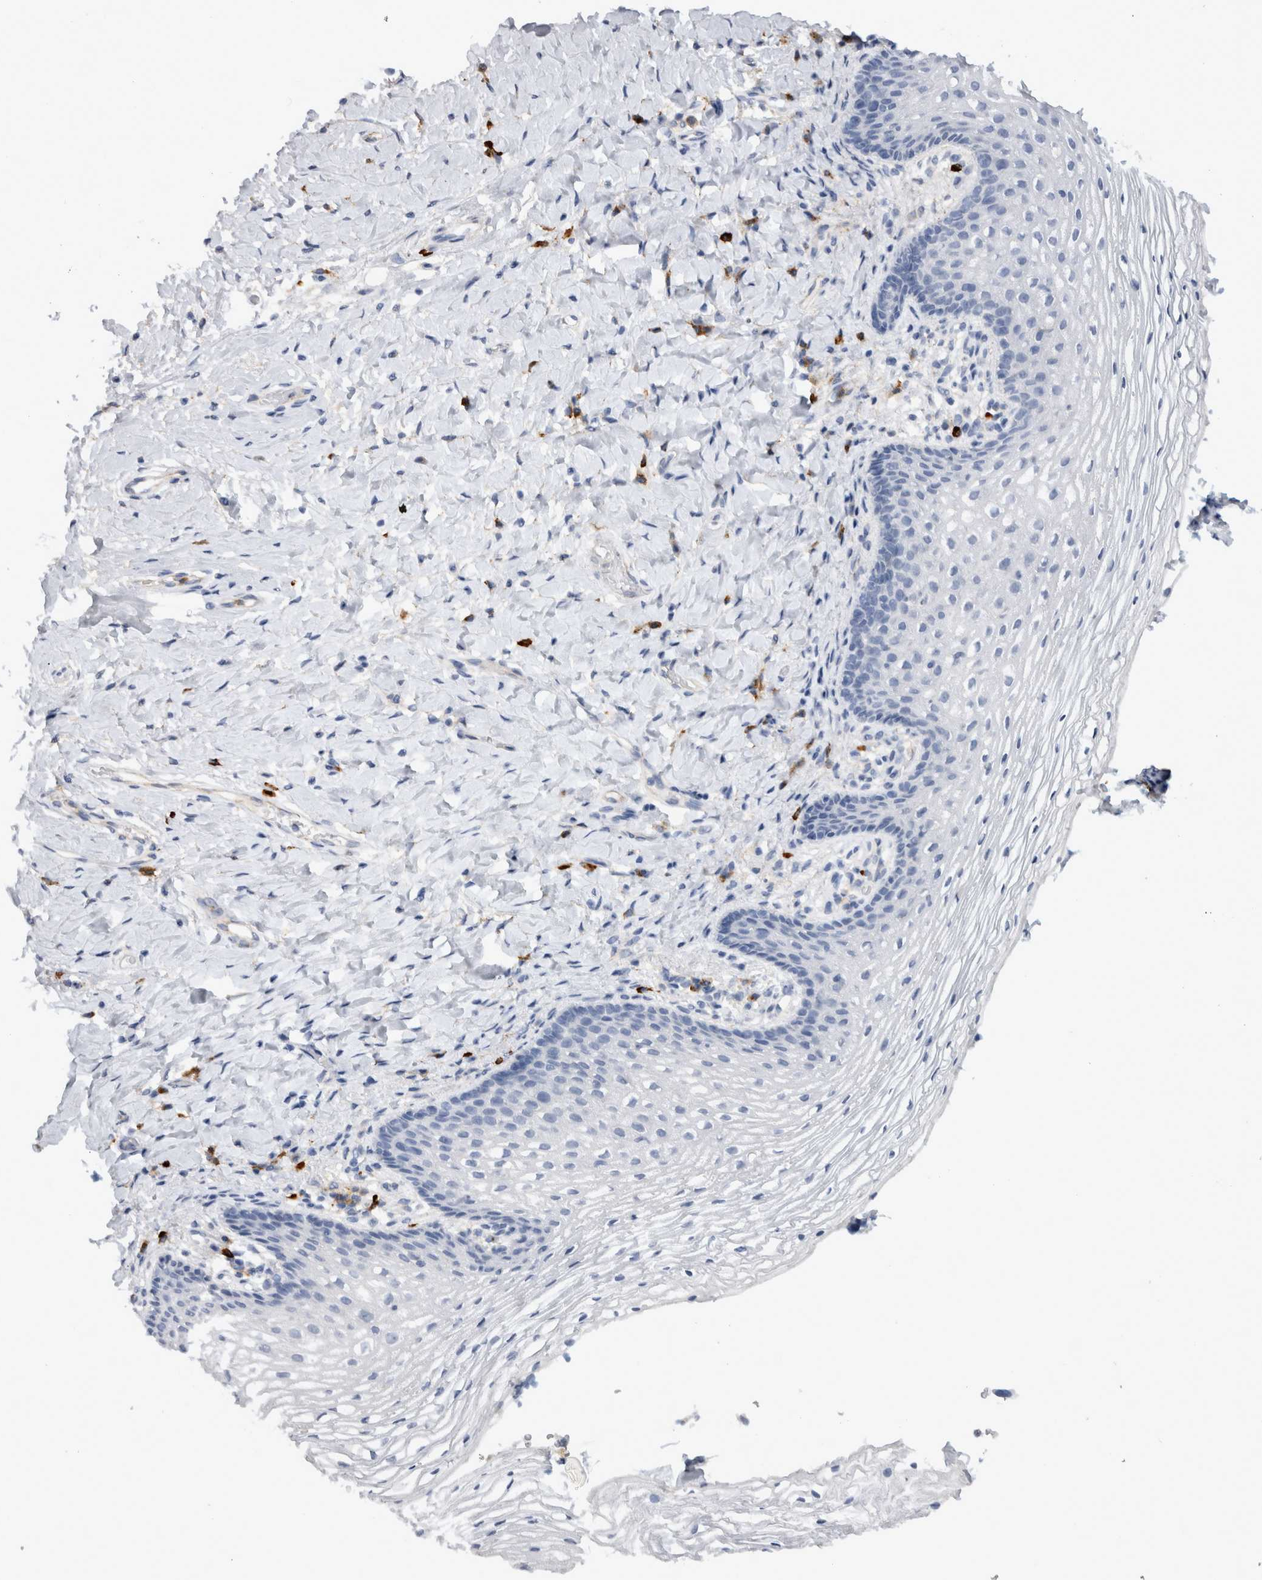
{"staining": {"intensity": "negative", "quantity": "none", "location": "none"}, "tissue": "vagina", "cell_type": "Squamous epithelial cells", "image_type": "normal", "snomed": [{"axis": "morphology", "description": "Normal tissue, NOS"}, {"axis": "topography", "description": "Vagina"}], "caption": "Protein analysis of unremarkable vagina demonstrates no significant expression in squamous epithelial cells. Brightfield microscopy of immunohistochemistry stained with DAB (brown) and hematoxylin (blue), captured at high magnification.", "gene": "CD63", "patient": {"sex": "female", "age": 60}}